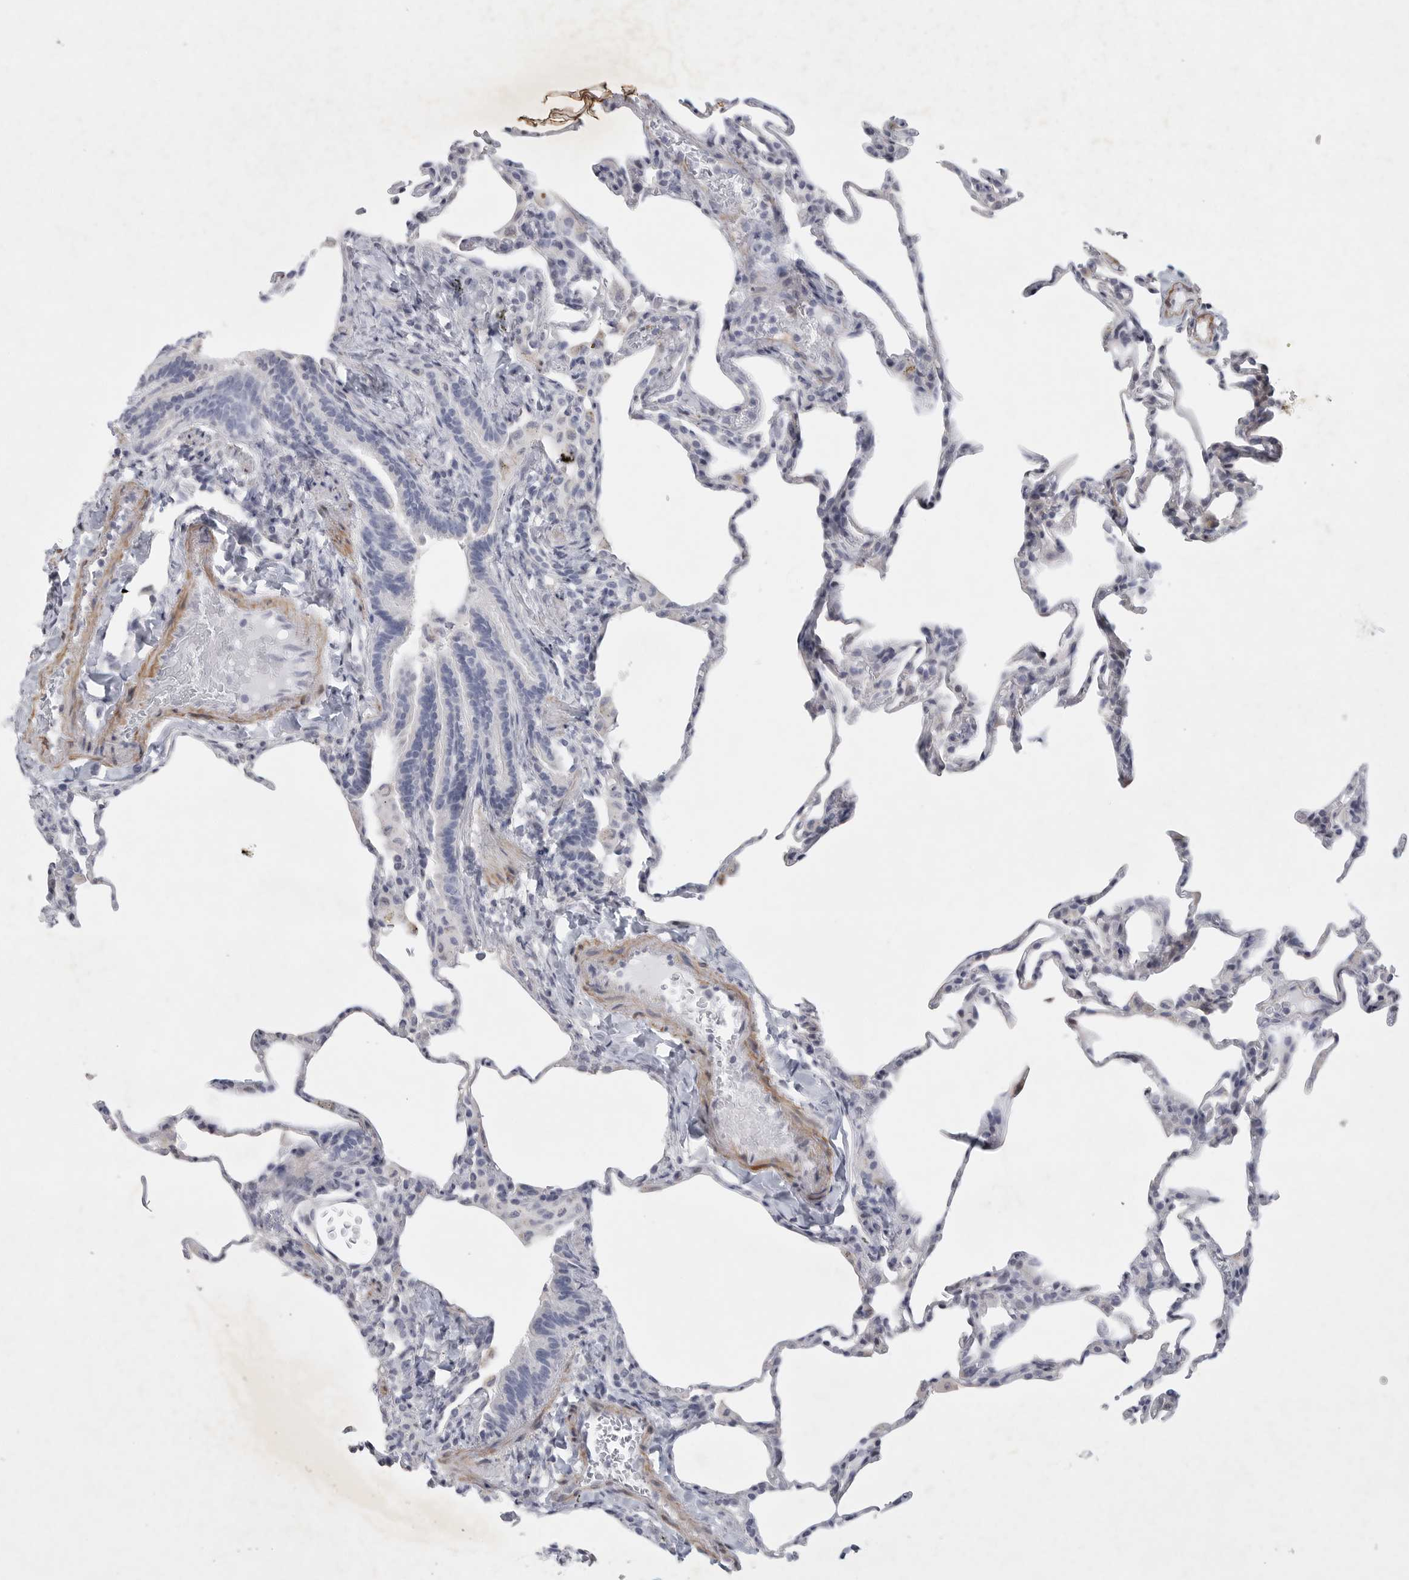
{"staining": {"intensity": "negative", "quantity": "none", "location": "none"}, "tissue": "lung", "cell_type": "Alveolar cells", "image_type": "normal", "snomed": [{"axis": "morphology", "description": "Normal tissue, NOS"}, {"axis": "topography", "description": "Lung"}], "caption": "This is an IHC image of normal lung. There is no expression in alveolar cells.", "gene": "TNR", "patient": {"sex": "male", "age": 20}}